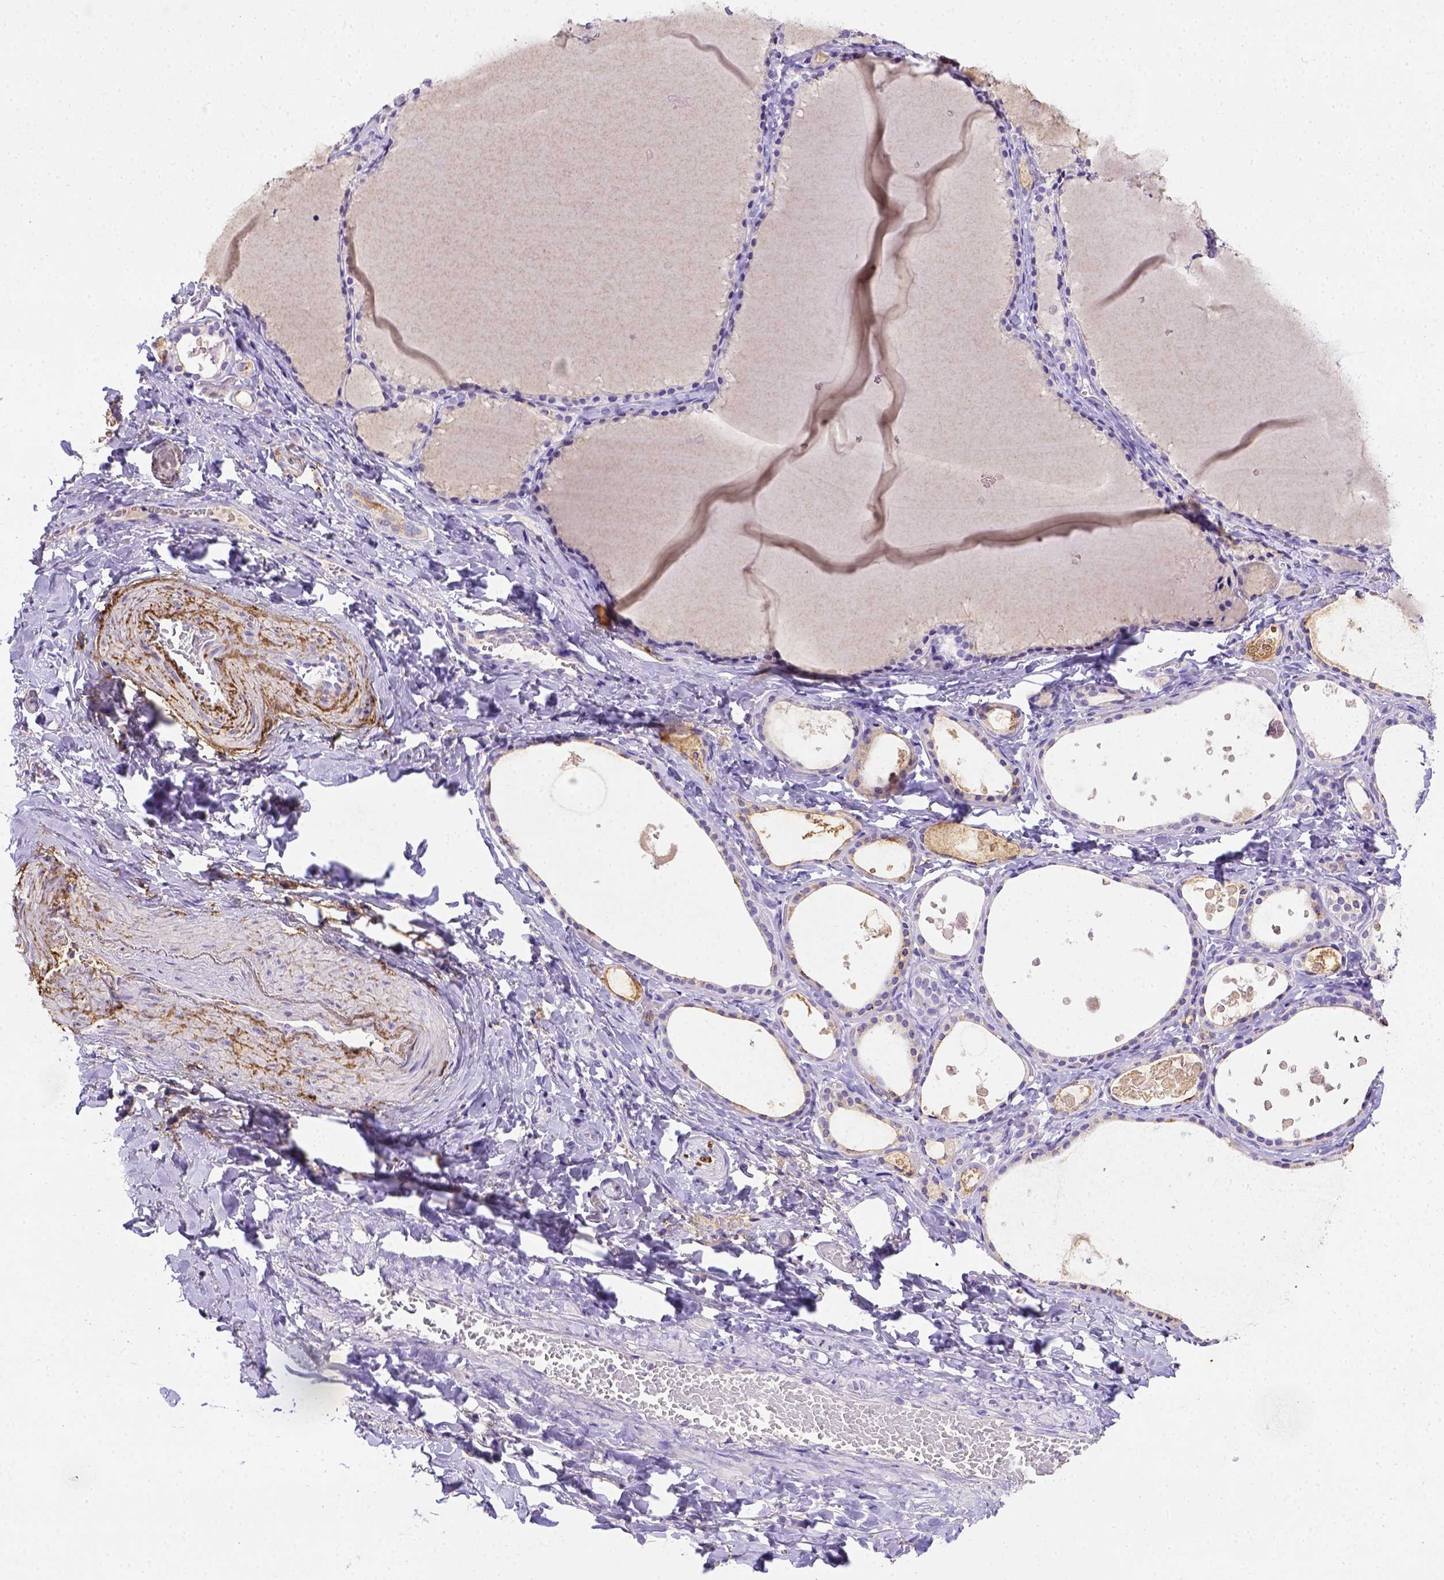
{"staining": {"intensity": "negative", "quantity": "none", "location": "none"}, "tissue": "thyroid gland", "cell_type": "Glandular cells", "image_type": "normal", "snomed": [{"axis": "morphology", "description": "Normal tissue, NOS"}, {"axis": "topography", "description": "Thyroid gland"}], "caption": "Histopathology image shows no significant protein expression in glandular cells of benign thyroid gland. (Immunohistochemistry (ihc), brightfield microscopy, high magnification).", "gene": "B3GAT1", "patient": {"sex": "female", "age": 56}}